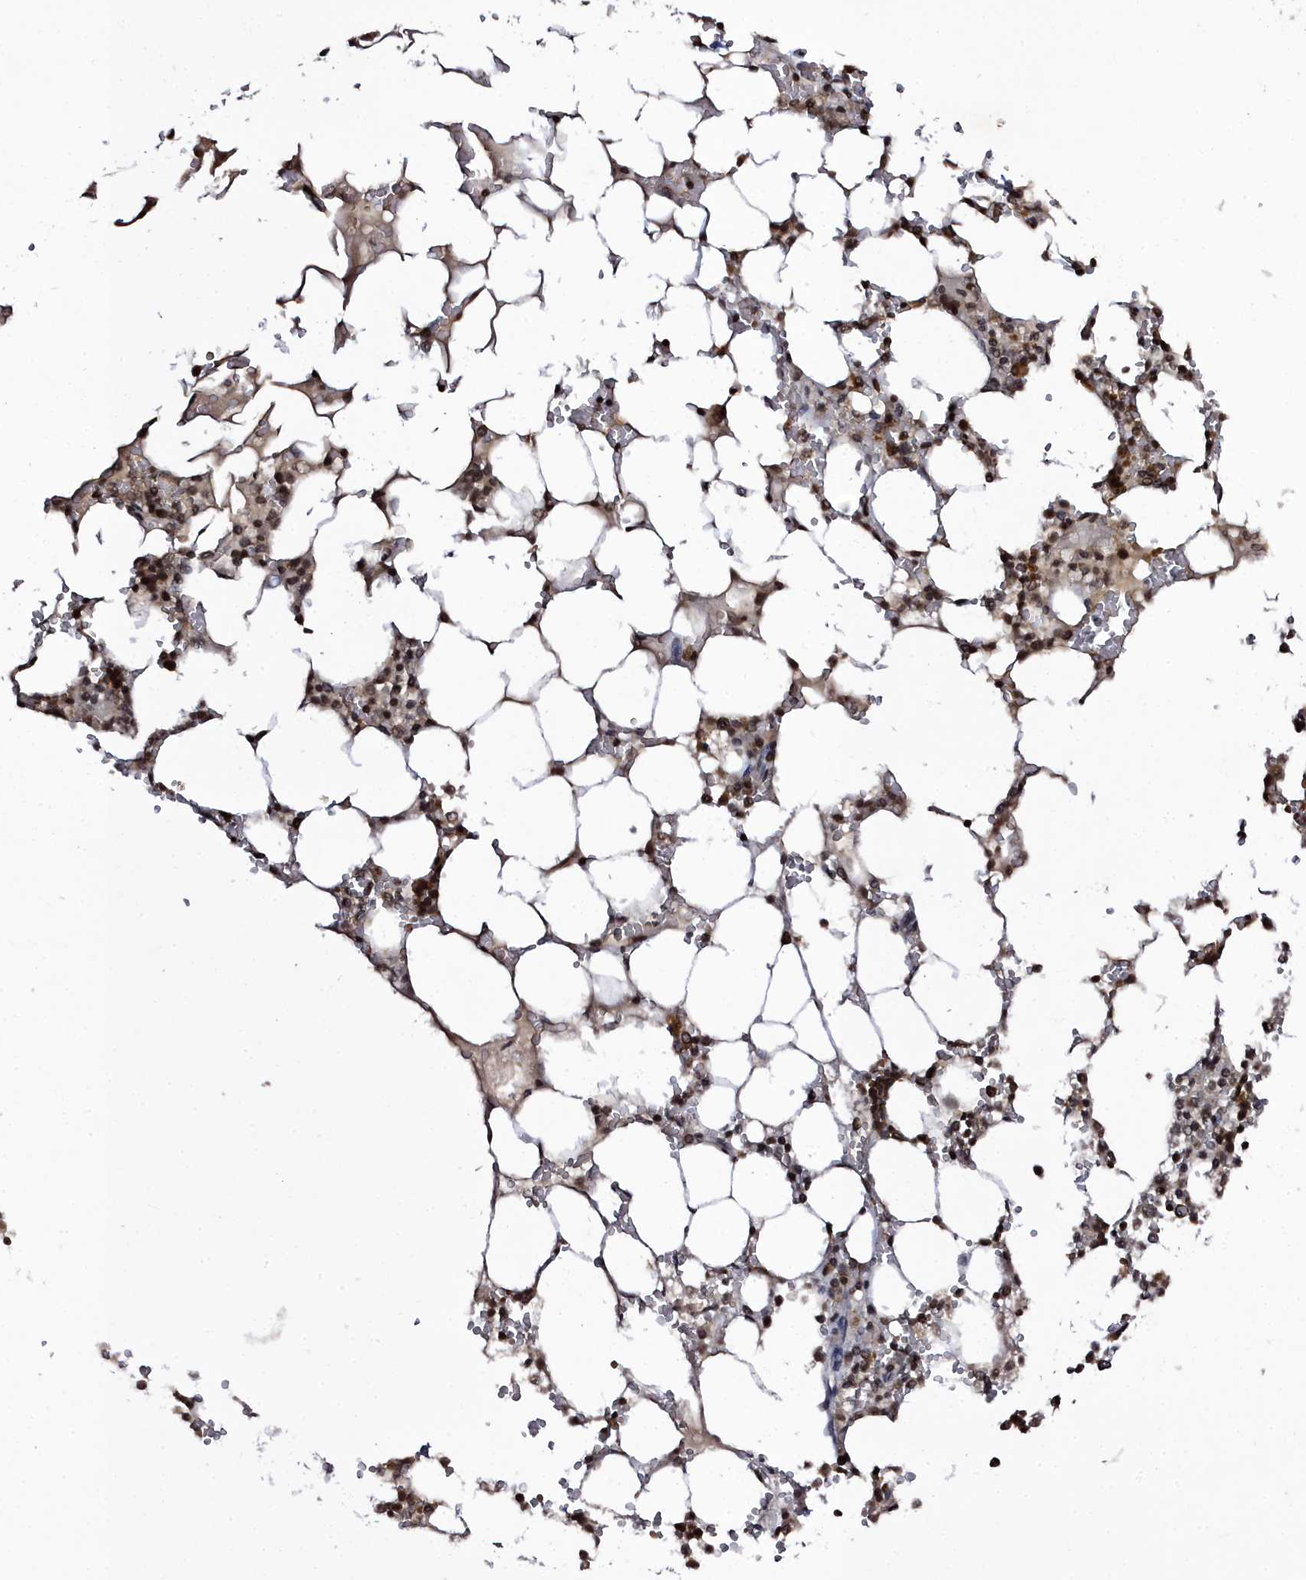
{"staining": {"intensity": "moderate", "quantity": "<25%", "location": "cytoplasmic/membranous"}, "tissue": "bone marrow", "cell_type": "Hematopoietic cells", "image_type": "normal", "snomed": [{"axis": "morphology", "description": "Normal tissue, NOS"}, {"axis": "topography", "description": "Bone marrow"}], "caption": "Immunohistochemistry of normal human bone marrow shows low levels of moderate cytoplasmic/membranous staining in approximately <25% of hematopoietic cells. (IHC, brightfield microscopy, high magnification).", "gene": "FZD4", "patient": {"sex": "male", "age": 64}}